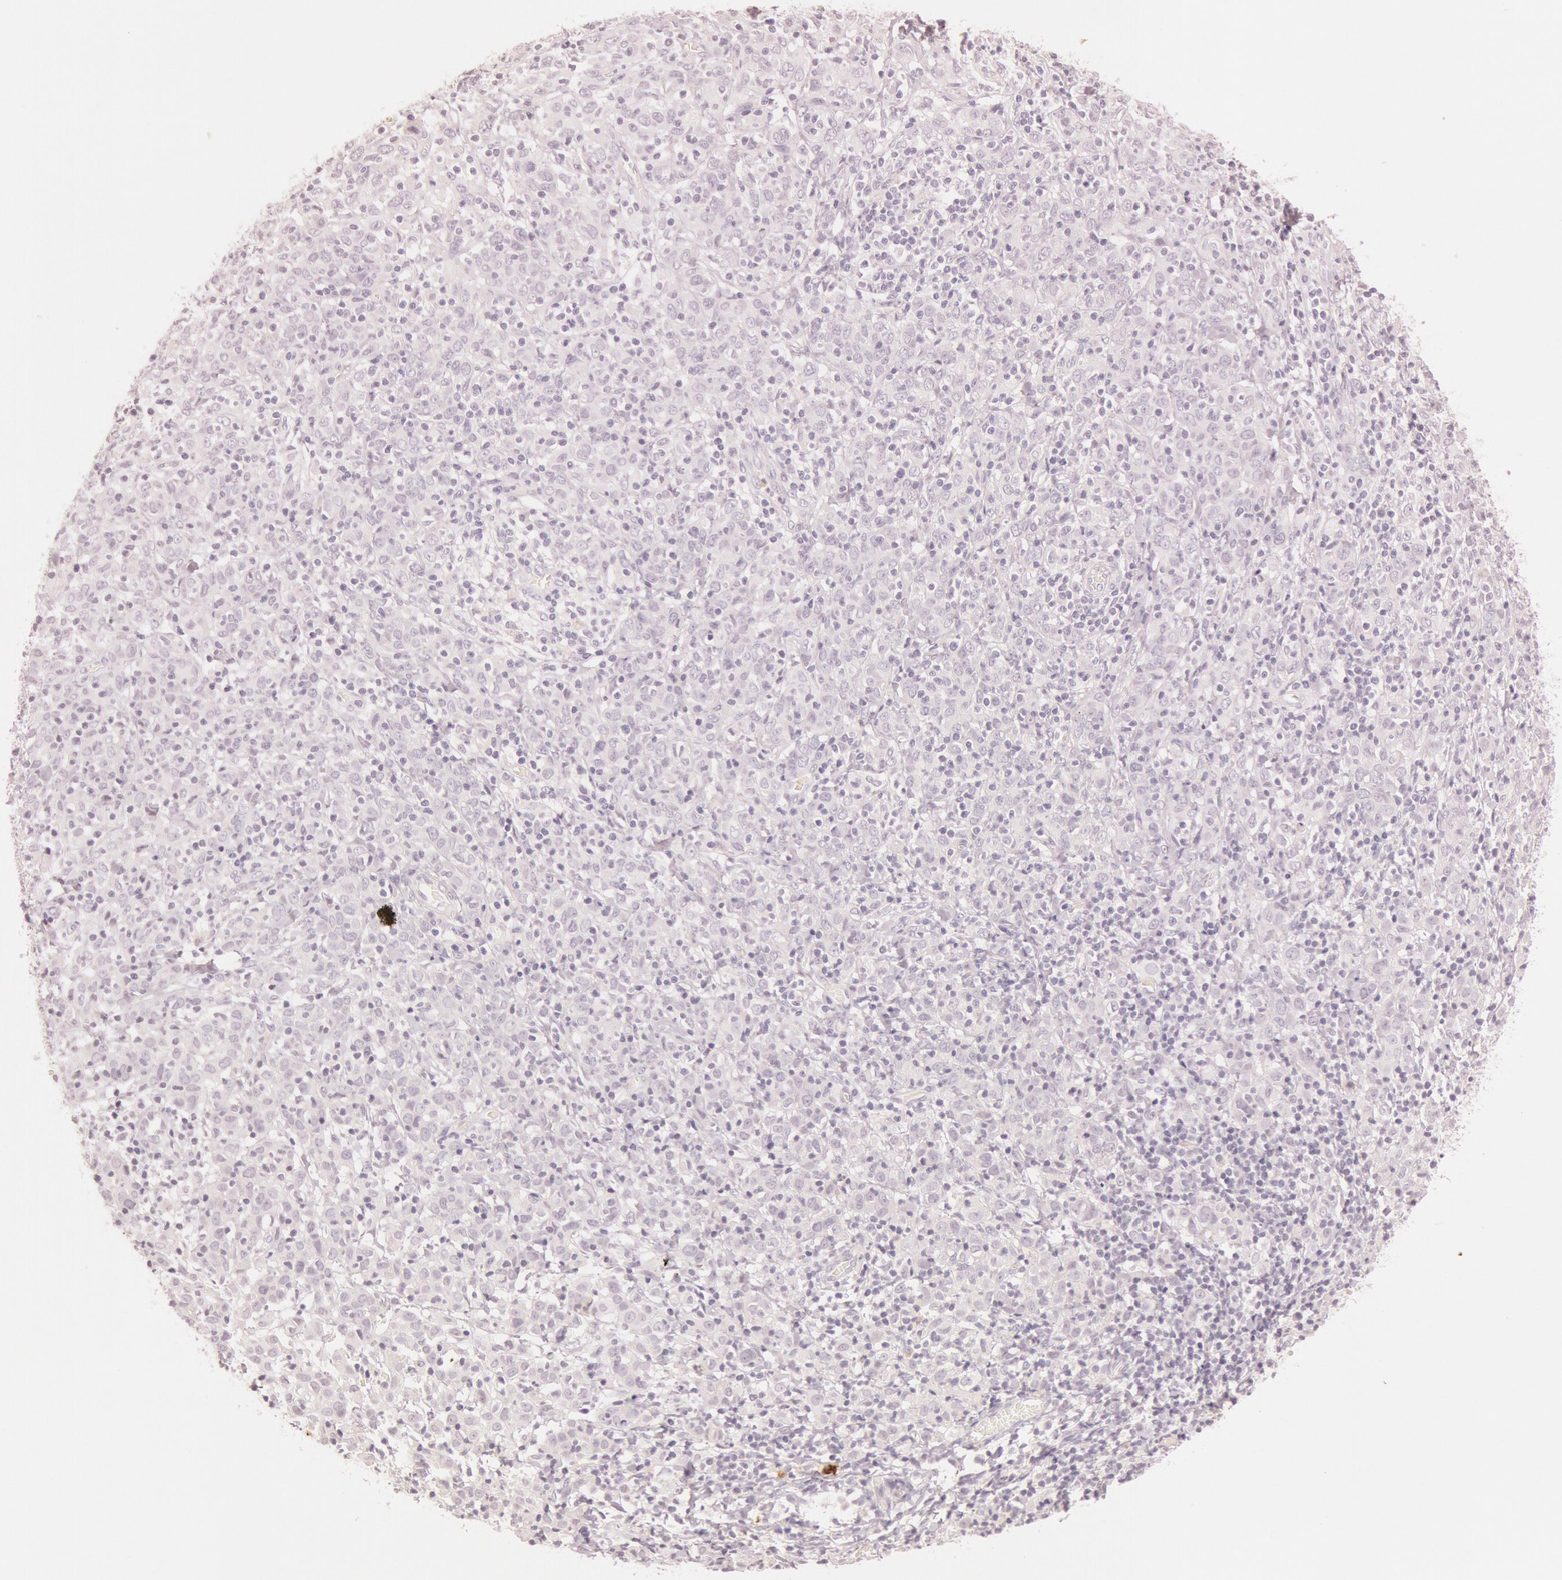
{"staining": {"intensity": "negative", "quantity": "none", "location": "none"}, "tissue": "cervical cancer", "cell_type": "Tumor cells", "image_type": "cancer", "snomed": [{"axis": "morphology", "description": "Normal tissue, NOS"}, {"axis": "morphology", "description": "Squamous cell carcinoma, NOS"}, {"axis": "topography", "description": "Cervix"}], "caption": "DAB immunohistochemical staining of cervical squamous cell carcinoma demonstrates no significant positivity in tumor cells.", "gene": "KDM6A", "patient": {"sex": "female", "age": 67}}